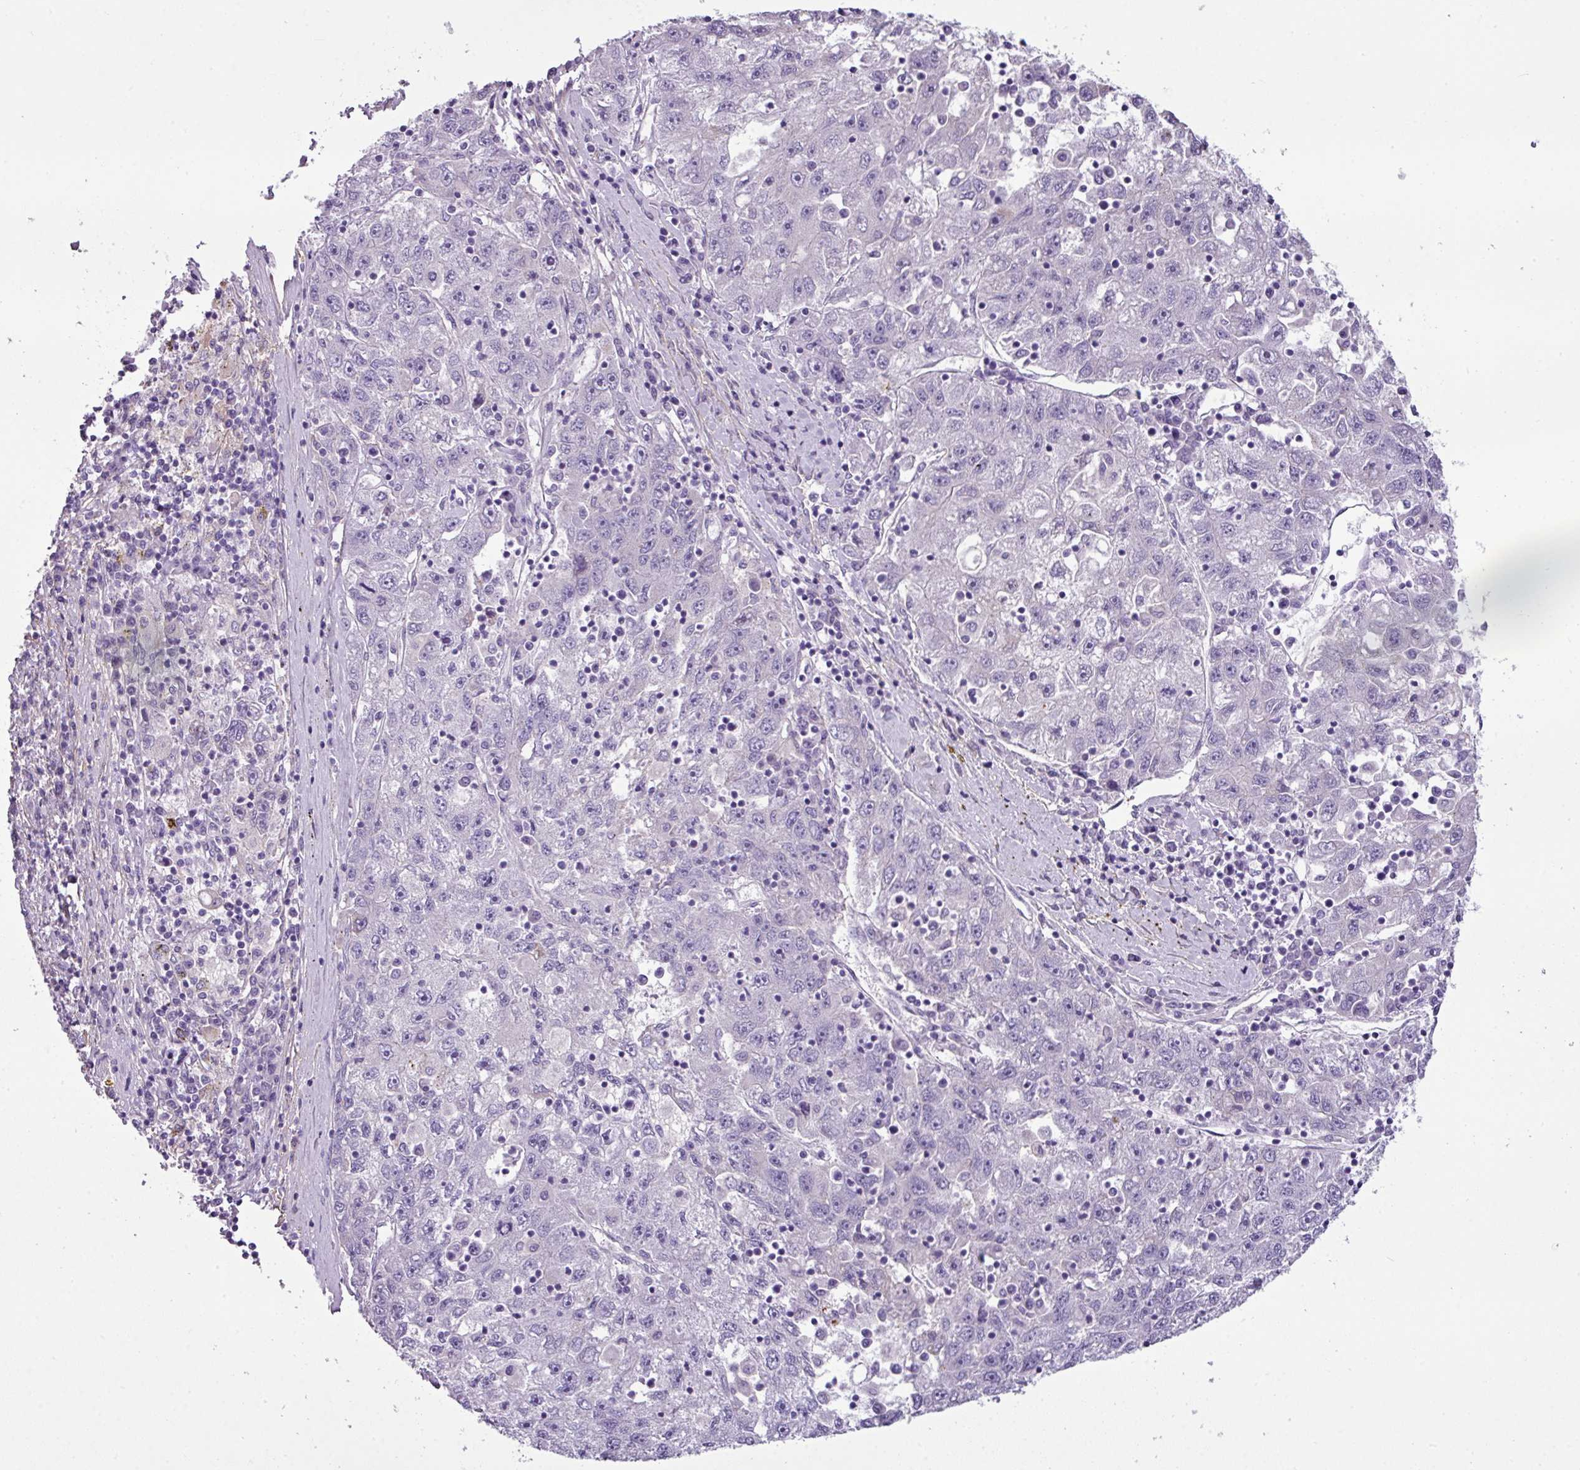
{"staining": {"intensity": "negative", "quantity": "none", "location": "none"}, "tissue": "liver cancer", "cell_type": "Tumor cells", "image_type": "cancer", "snomed": [{"axis": "morphology", "description": "Carcinoma, Hepatocellular, NOS"}, {"axis": "topography", "description": "Liver"}], "caption": "This is a image of immunohistochemistry (IHC) staining of liver cancer (hepatocellular carcinoma), which shows no positivity in tumor cells.", "gene": "TMEM178B", "patient": {"sex": "male", "age": 49}}